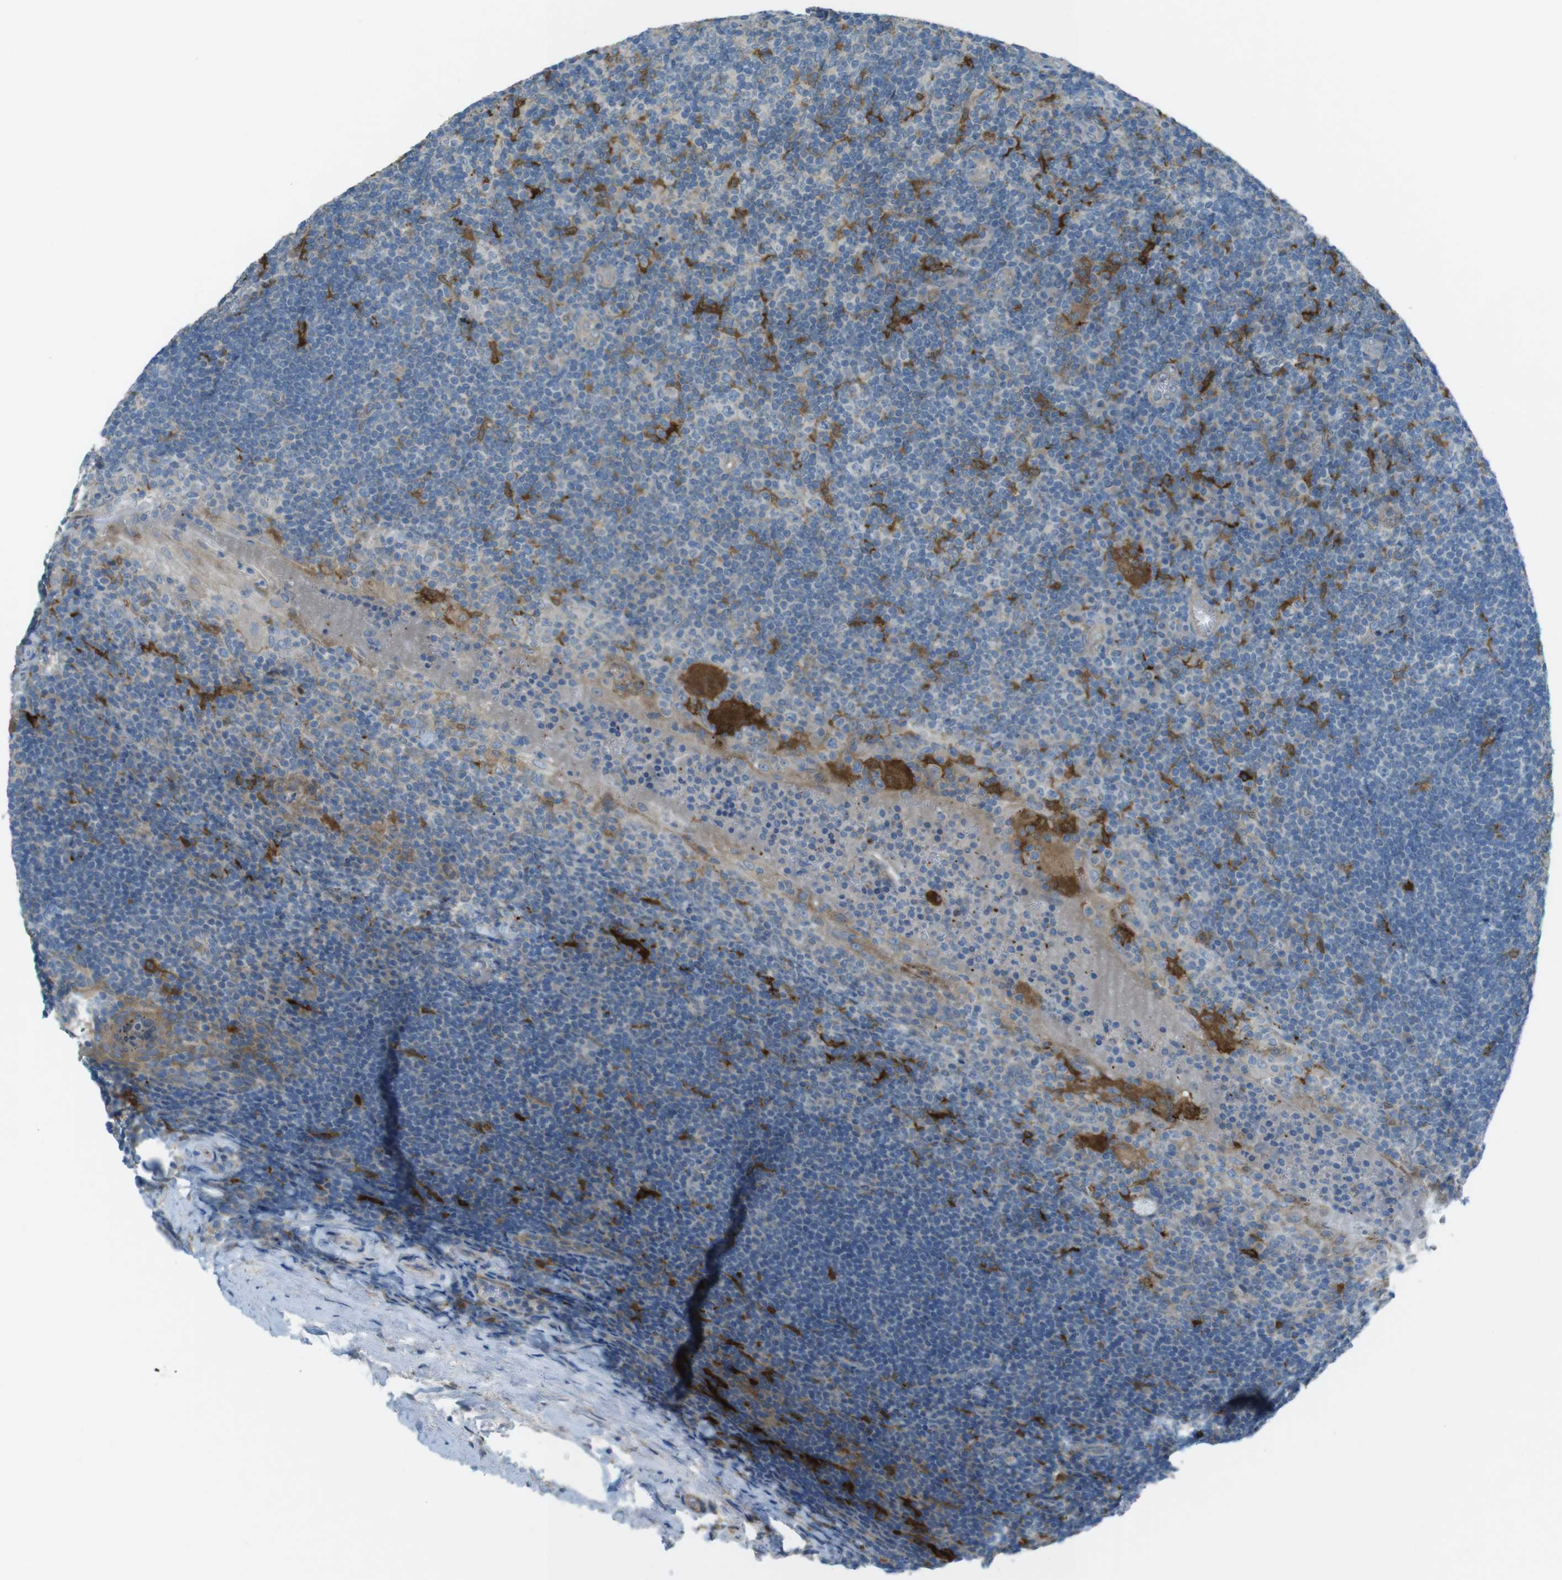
{"staining": {"intensity": "weak", "quantity": "<25%", "location": "cytoplasmic/membranous"}, "tissue": "tonsil", "cell_type": "Germinal center cells", "image_type": "normal", "snomed": [{"axis": "morphology", "description": "Normal tissue, NOS"}, {"axis": "topography", "description": "Tonsil"}], "caption": "The micrograph shows no staining of germinal center cells in benign tonsil.", "gene": "TMEM41B", "patient": {"sex": "male", "age": 37}}